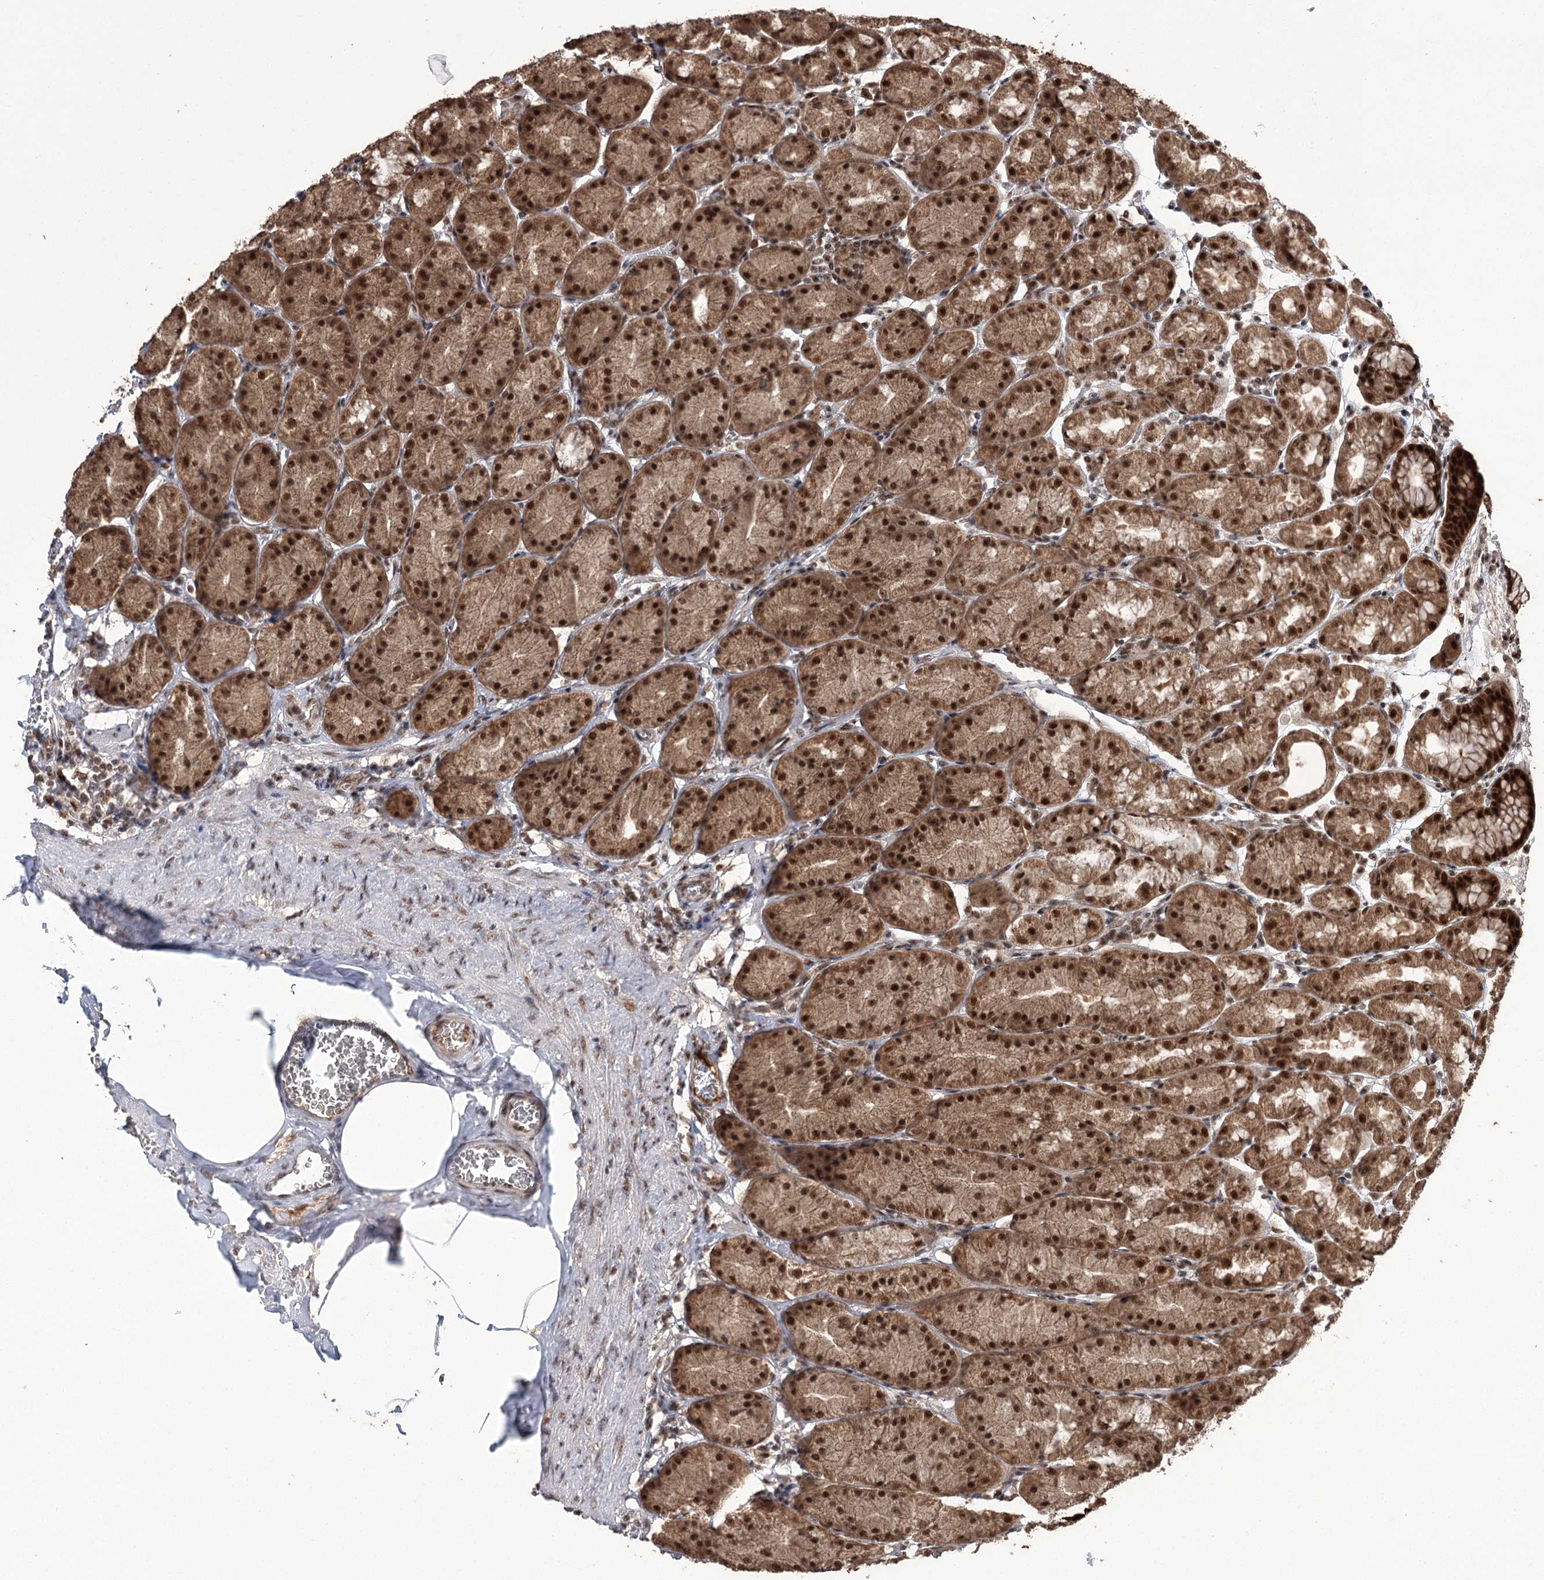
{"staining": {"intensity": "strong", "quantity": ">75%", "location": "cytoplasmic/membranous,nuclear"}, "tissue": "stomach", "cell_type": "Glandular cells", "image_type": "normal", "snomed": [{"axis": "morphology", "description": "Normal tissue, NOS"}, {"axis": "topography", "description": "Stomach"}], "caption": "Immunohistochemistry (IHC) of unremarkable human stomach displays high levels of strong cytoplasmic/membranous,nuclear staining in approximately >75% of glandular cells. The staining is performed using DAB (3,3'-diaminobenzidine) brown chromogen to label protein expression. The nuclei are counter-stained blue using hematoxylin.", "gene": "ERCC3", "patient": {"sex": "male", "age": 42}}